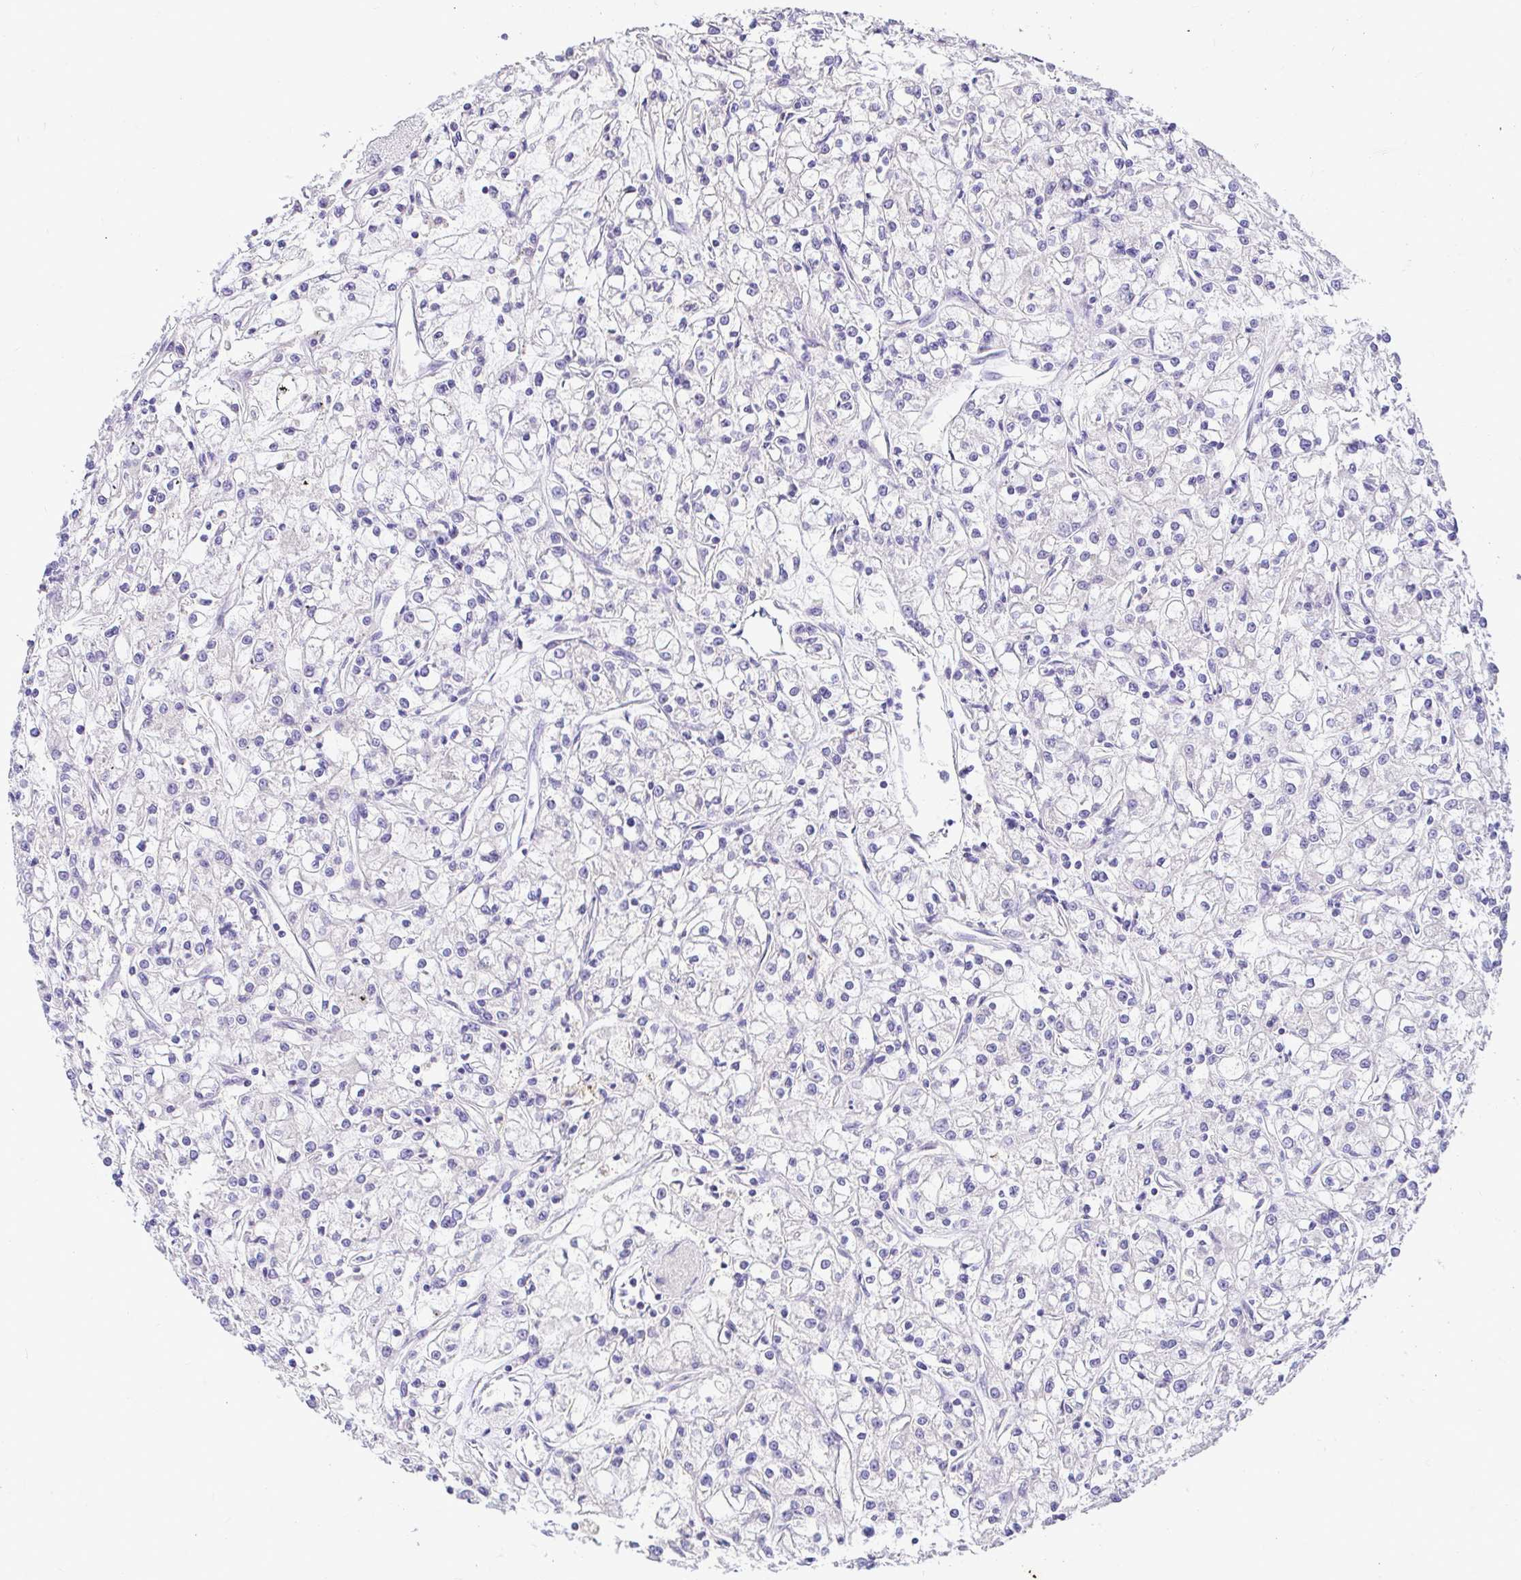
{"staining": {"intensity": "negative", "quantity": "none", "location": "none"}, "tissue": "renal cancer", "cell_type": "Tumor cells", "image_type": "cancer", "snomed": [{"axis": "morphology", "description": "Adenocarcinoma, NOS"}, {"axis": "topography", "description": "Kidney"}], "caption": "Human renal cancer stained for a protein using immunohistochemistry displays no expression in tumor cells.", "gene": "CDO1", "patient": {"sex": "female", "age": 59}}